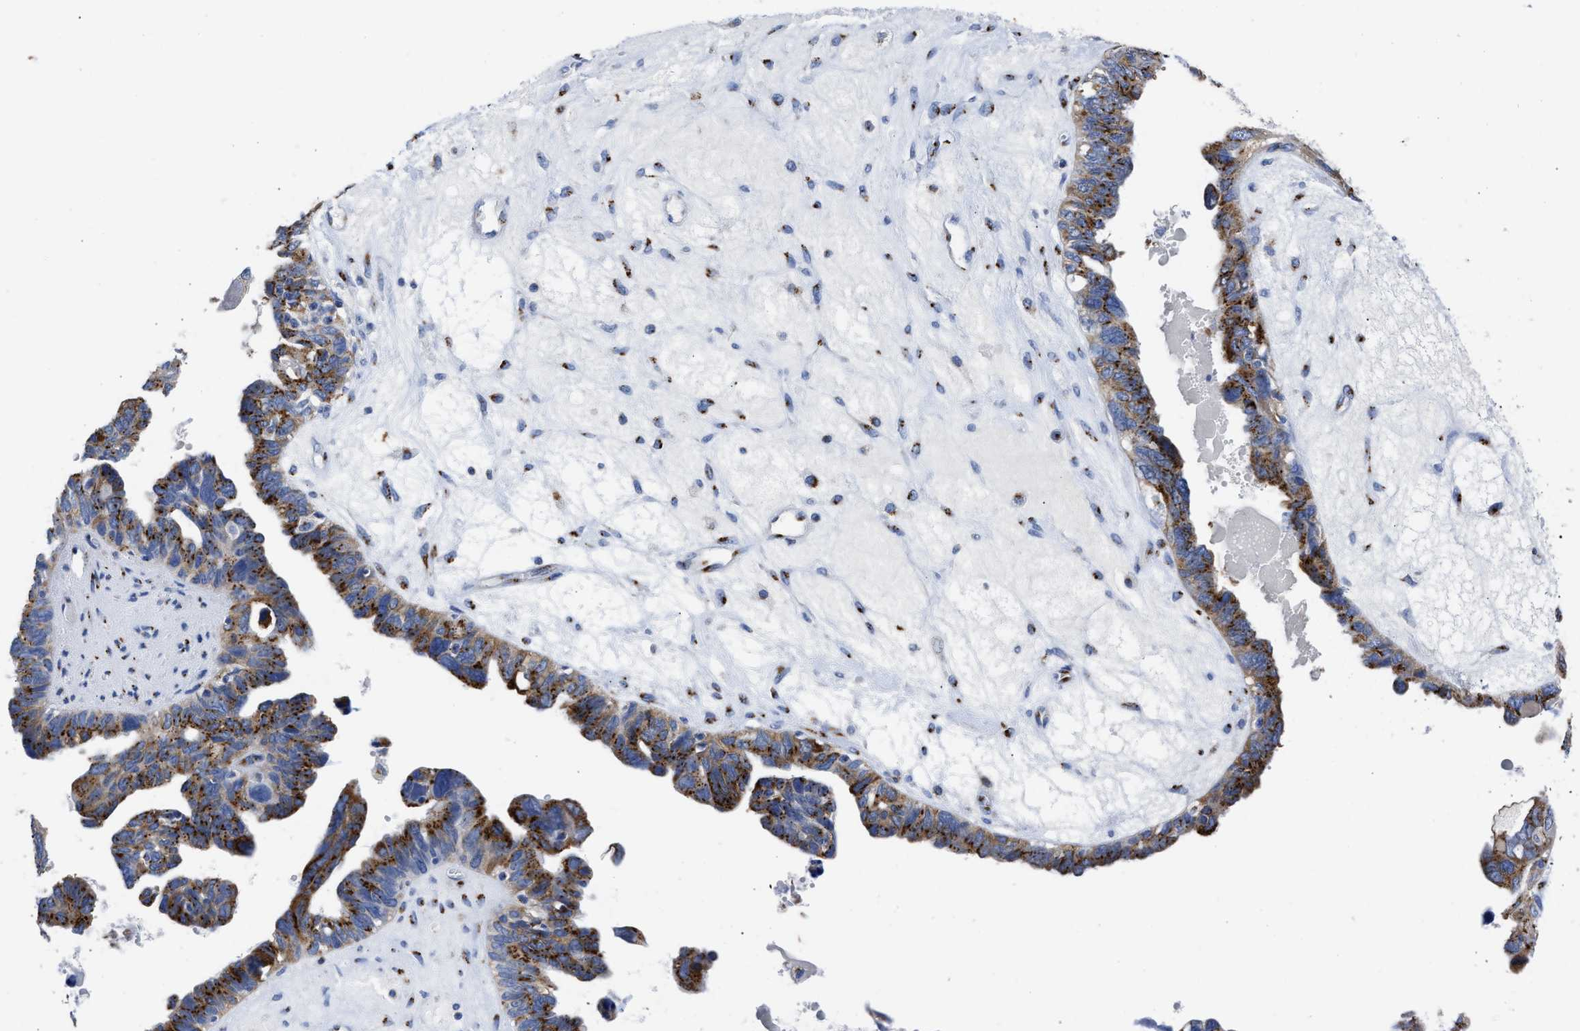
{"staining": {"intensity": "strong", "quantity": ">75%", "location": "cytoplasmic/membranous"}, "tissue": "ovarian cancer", "cell_type": "Tumor cells", "image_type": "cancer", "snomed": [{"axis": "morphology", "description": "Cystadenocarcinoma, serous, NOS"}, {"axis": "topography", "description": "Ovary"}], "caption": "An IHC histopathology image of tumor tissue is shown. Protein staining in brown labels strong cytoplasmic/membranous positivity in ovarian cancer within tumor cells.", "gene": "TMEM87A", "patient": {"sex": "female", "age": 79}}